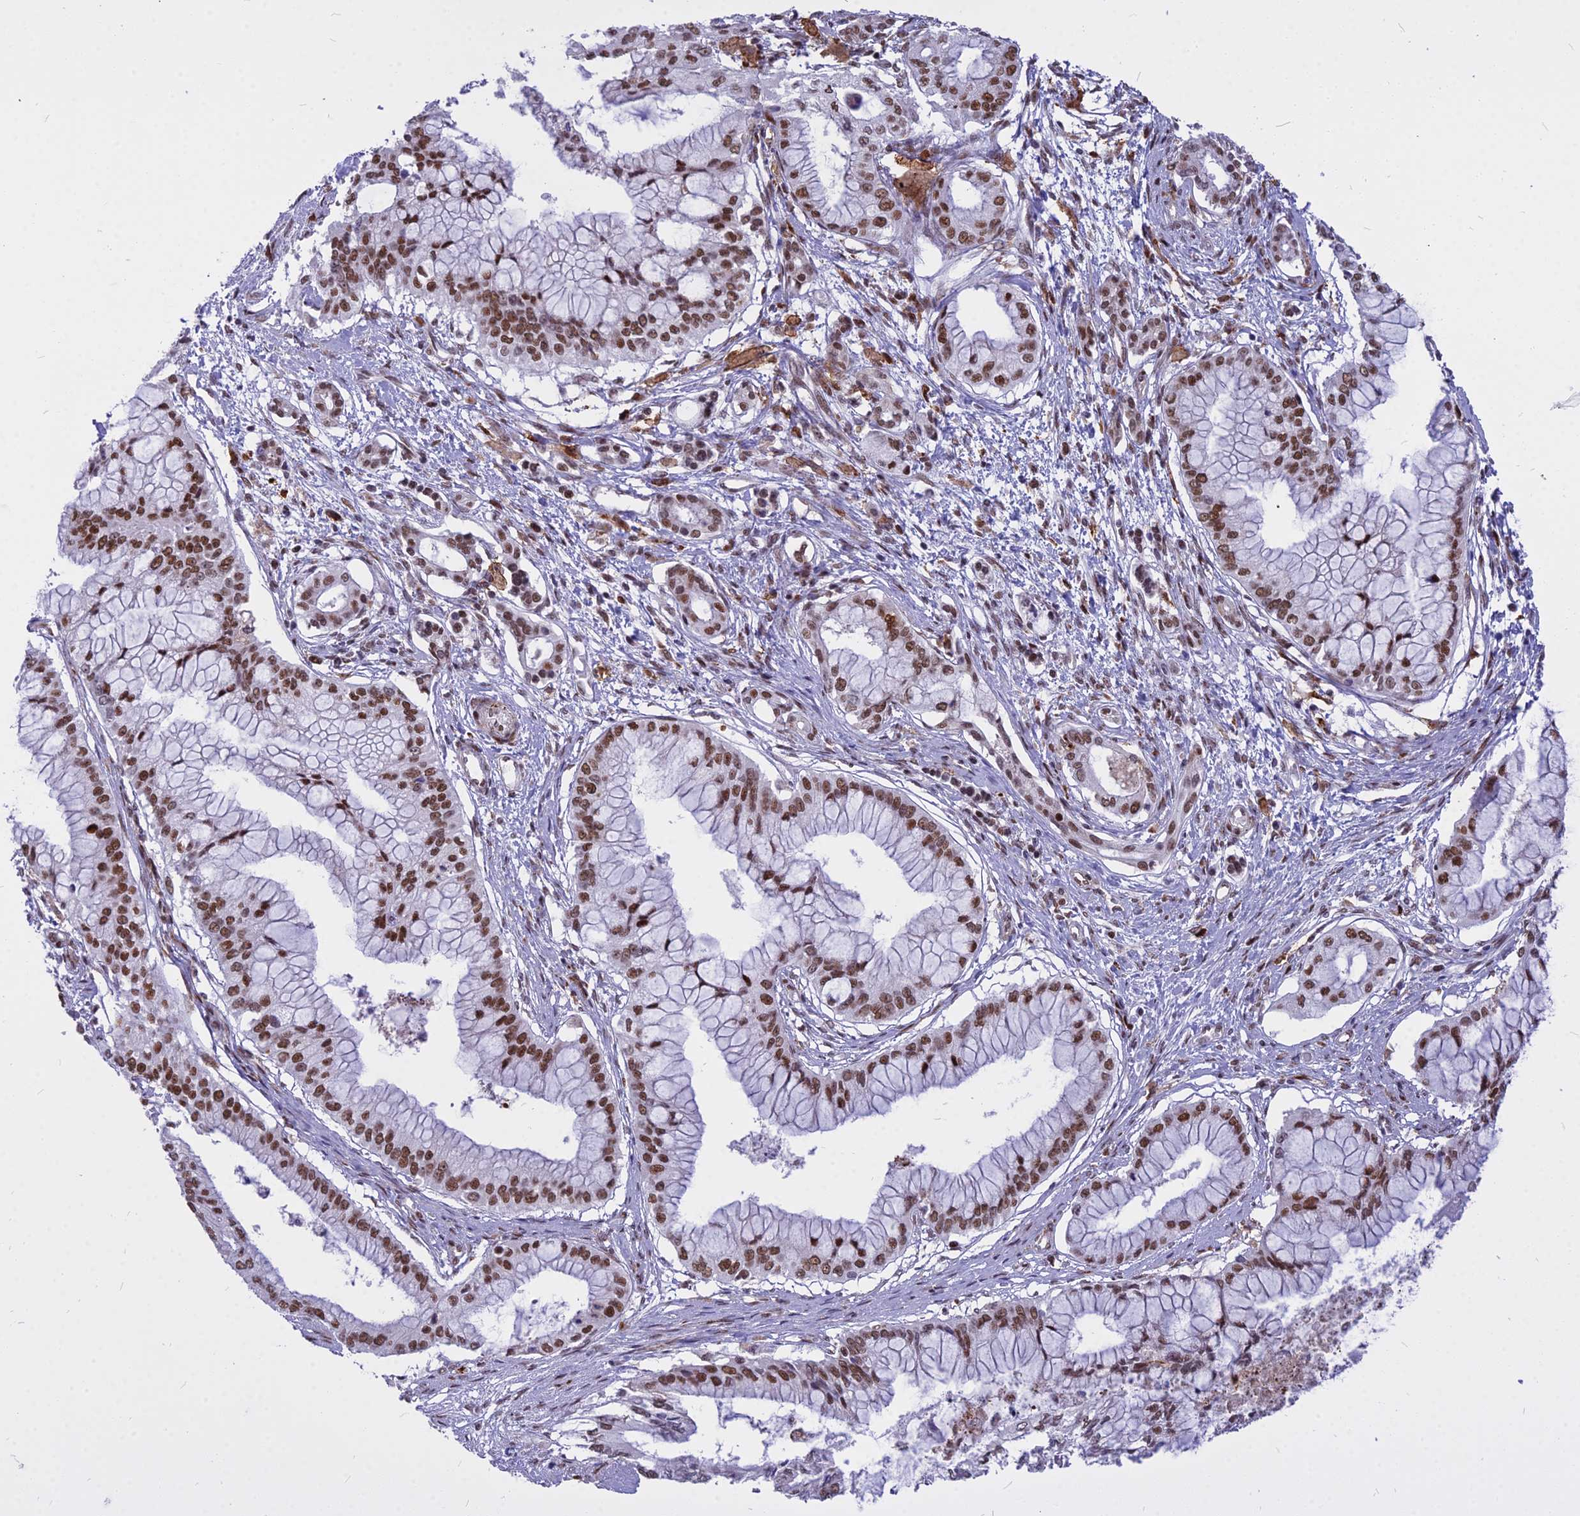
{"staining": {"intensity": "strong", "quantity": ">75%", "location": "nuclear"}, "tissue": "pancreatic cancer", "cell_type": "Tumor cells", "image_type": "cancer", "snomed": [{"axis": "morphology", "description": "Adenocarcinoma, NOS"}, {"axis": "topography", "description": "Pancreas"}], "caption": "Adenocarcinoma (pancreatic) stained with IHC exhibits strong nuclear positivity in approximately >75% of tumor cells.", "gene": "ALG10", "patient": {"sex": "male", "age": 46}}